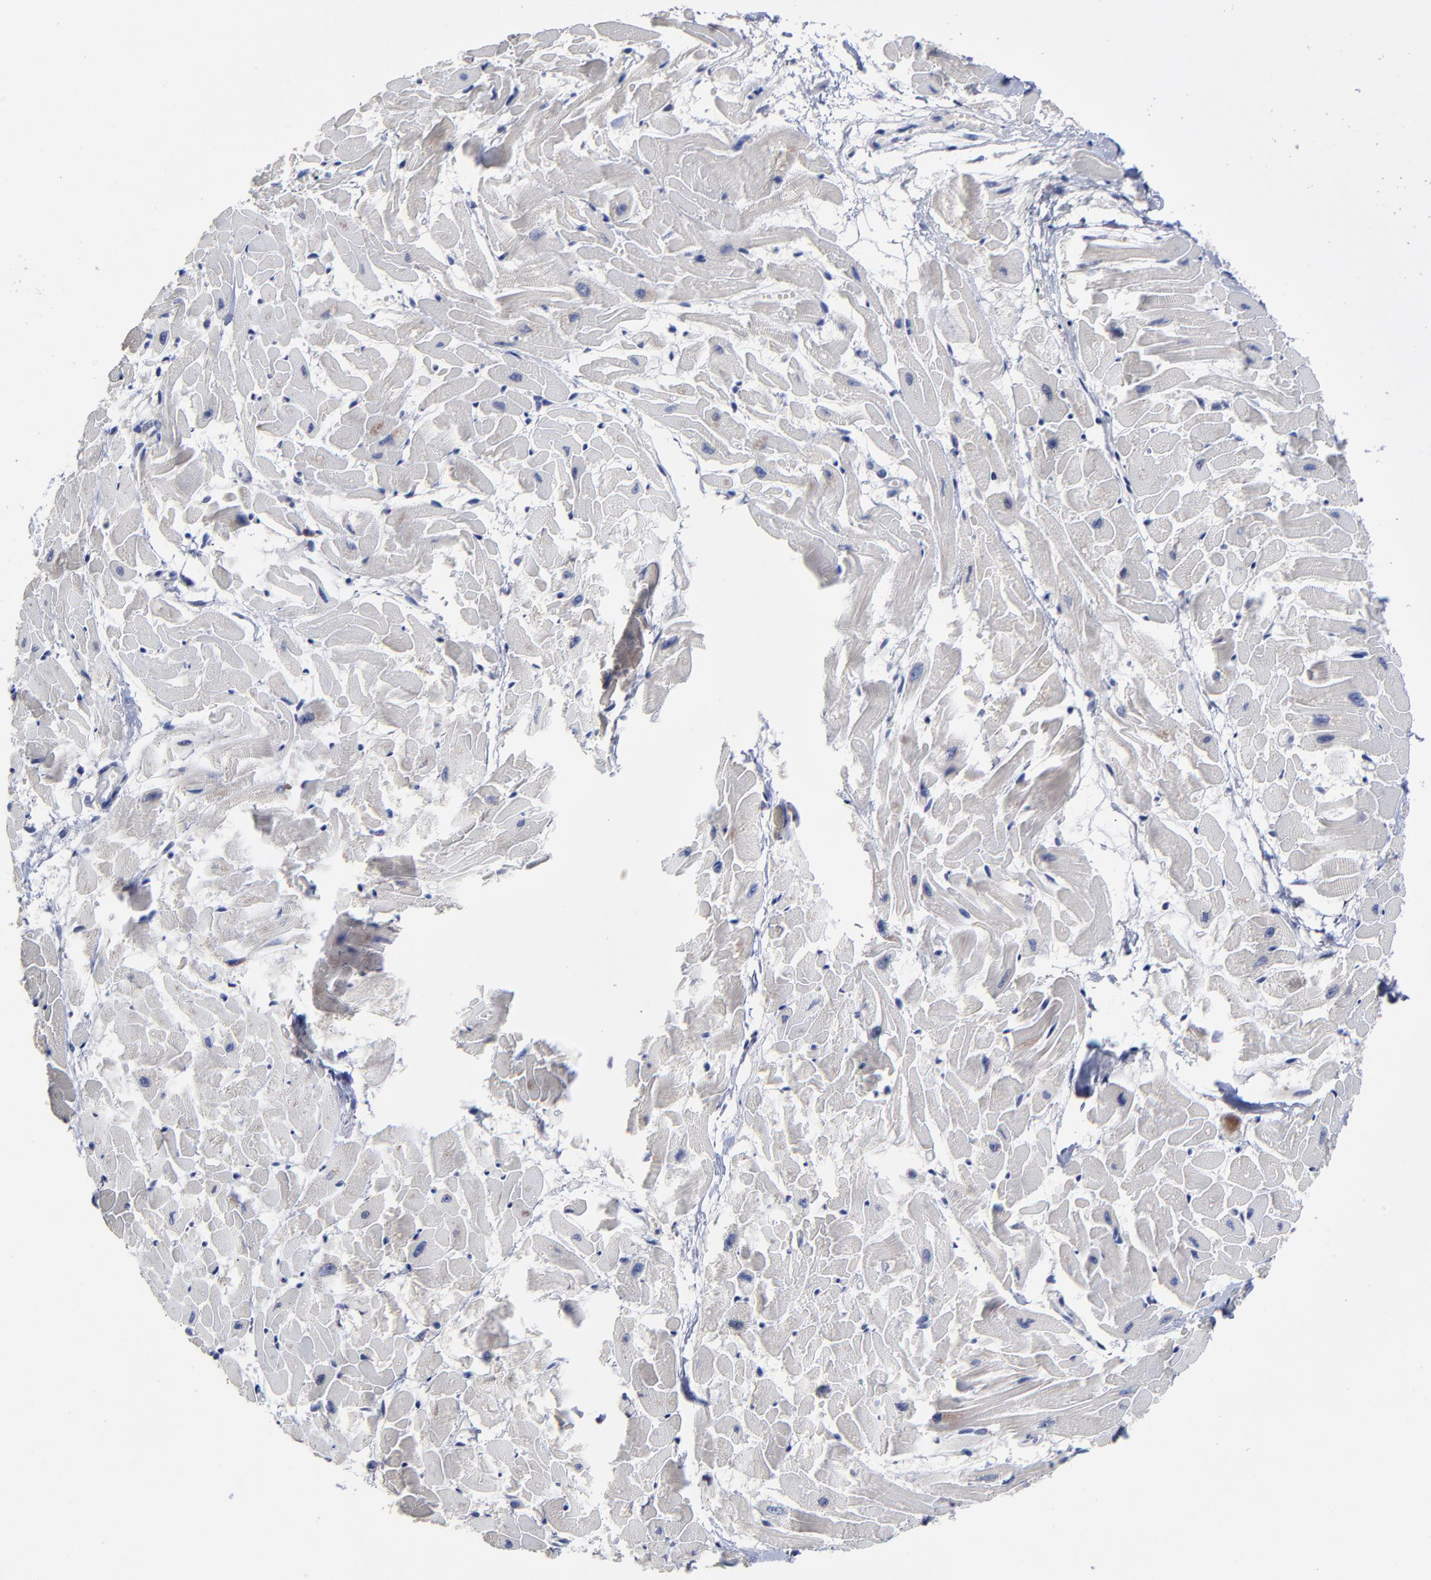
{"staining": {"intensity": "negative", "quantity": "none", "location": "none"}, "tissue": "heart muscle", "cell_type": "Cardiomyocytes", "image_type": "normal", "snomed": [{"axis": "morphology", "description": "Normal tissue, NOS"}, {"axis": "topography", "description": "Heart"}], "caption": "The micrograph displays no staining of cardiomyocytes in normal heart muscle.", "gene": "TRAT1", "patient": {"sex": "female", "age": 19}}